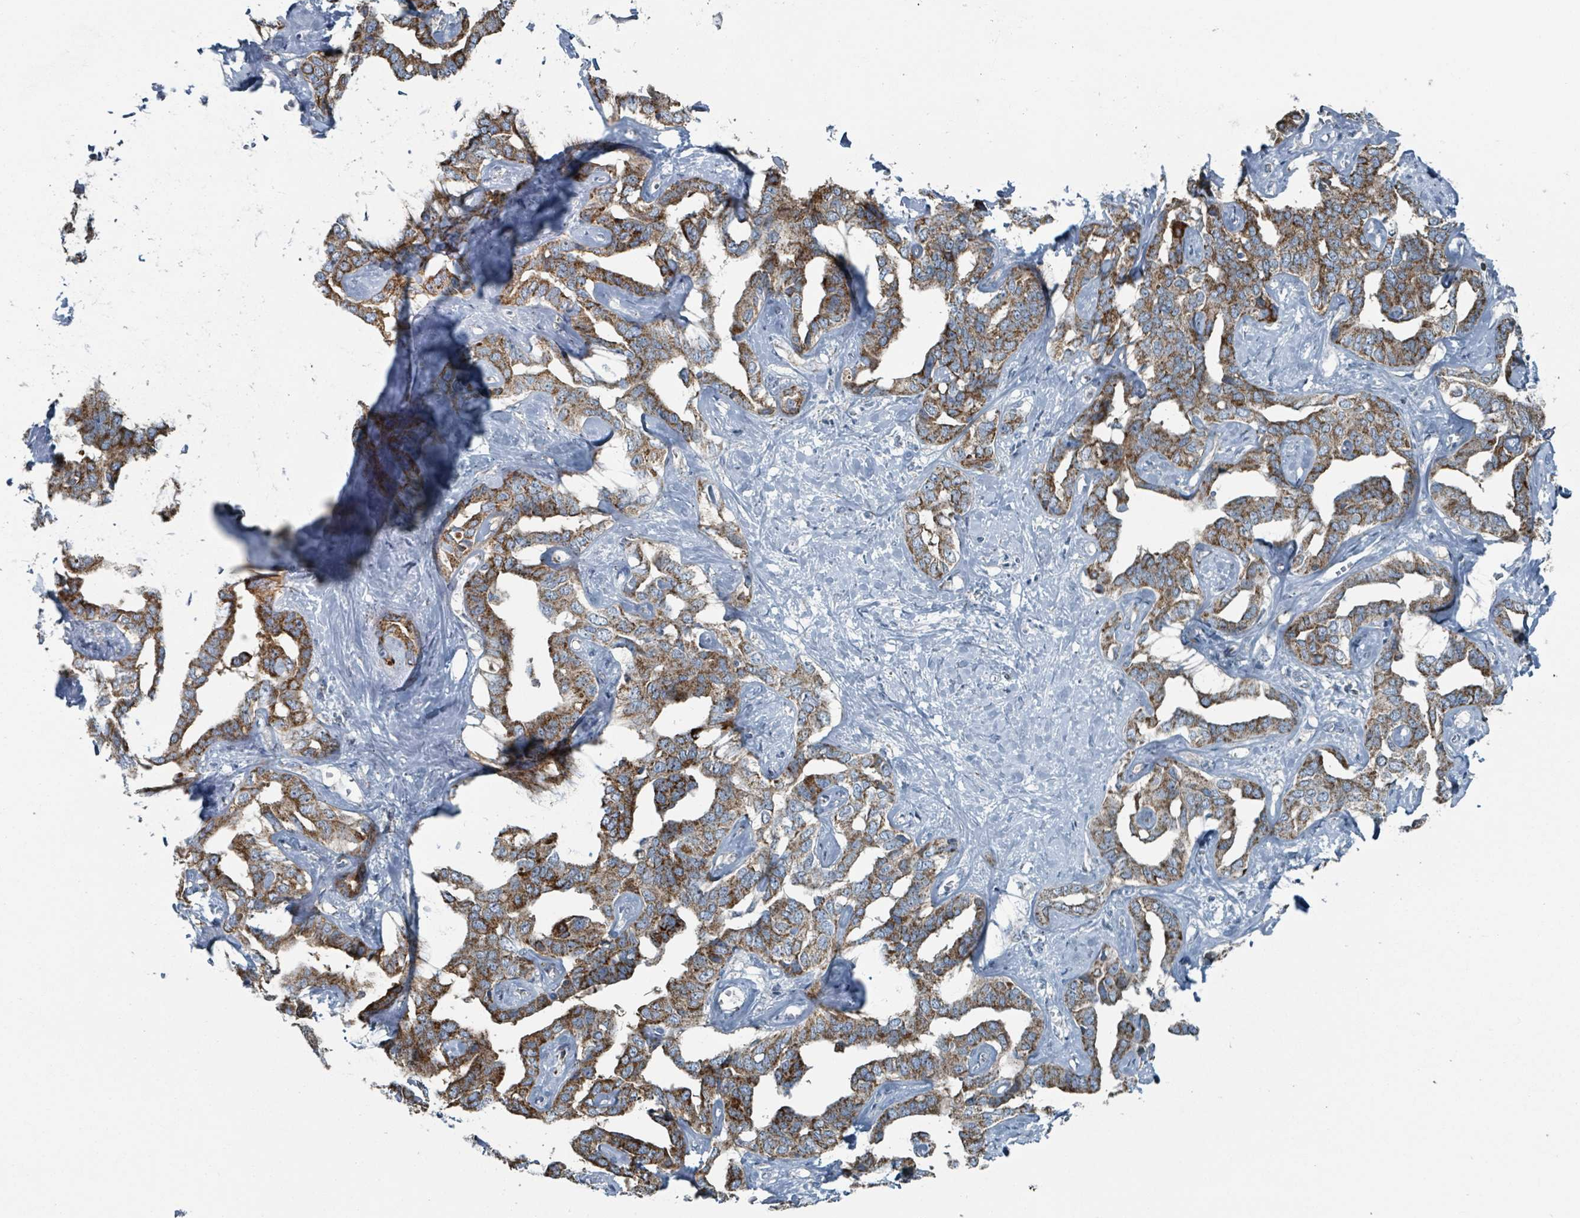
{"staining": {"intensity": "moderate", "quantity": ">75%", "location": "cytoplasmic/membranous"}, "tissue": "liver cancer", "cell_type": "Tumor cells", "image_type": "cancer", "snomed": [{"axis": "morphology", "description": "Cholangiocarcinoma"}, {"axis": "topography", "description": "Liver"}], "caption": "Immunohistochemical staining of human liver cancer (cholangiocarcinoma) shows medium levels of moderate cytoplasmic/membranous protein positivity in about >75% of tumor cells.", "gene": "ABHD18", "patient": {"sex": "male", "age": 59}}